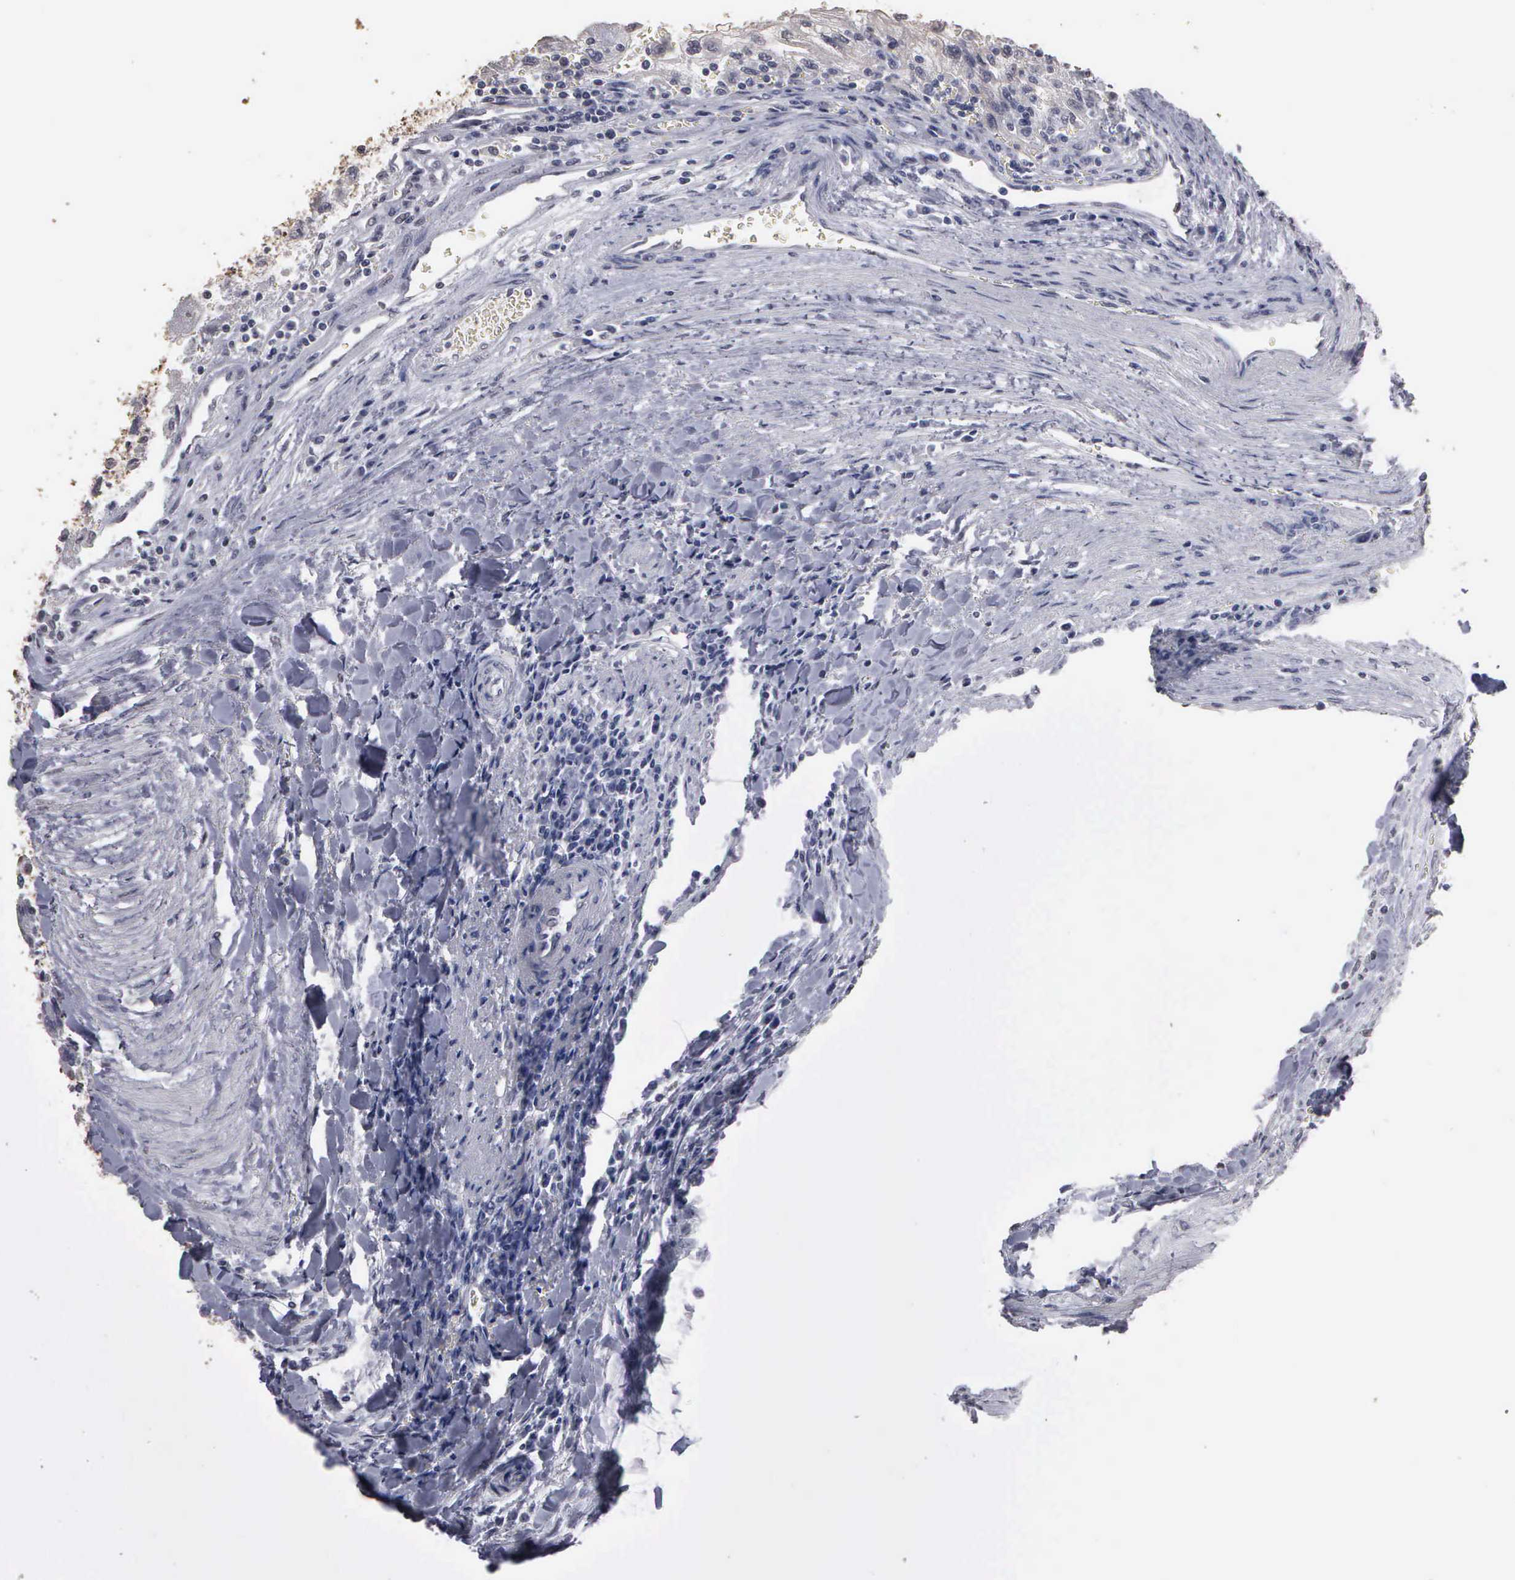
{"staining": {"intensity": "negative", "quantity": "none", "location": "none"}, "tissue": "renal cancer", "cell_type": "Tumor cells", "image_type": "cancer", "snomed": [{"axis": "morphology", "description": "Normal tissue, NOS"}, {"axis": "morphology", "description": "Adenocarcinoma, NOS"}, {"axis": "topography", "description": "Kidney"}], "caption": "Image shows no significant protein expression in tumor cells of renal adenocarcinoma.", "gene": "UPB1", "patient": {"sex": "male", "age": 71}}